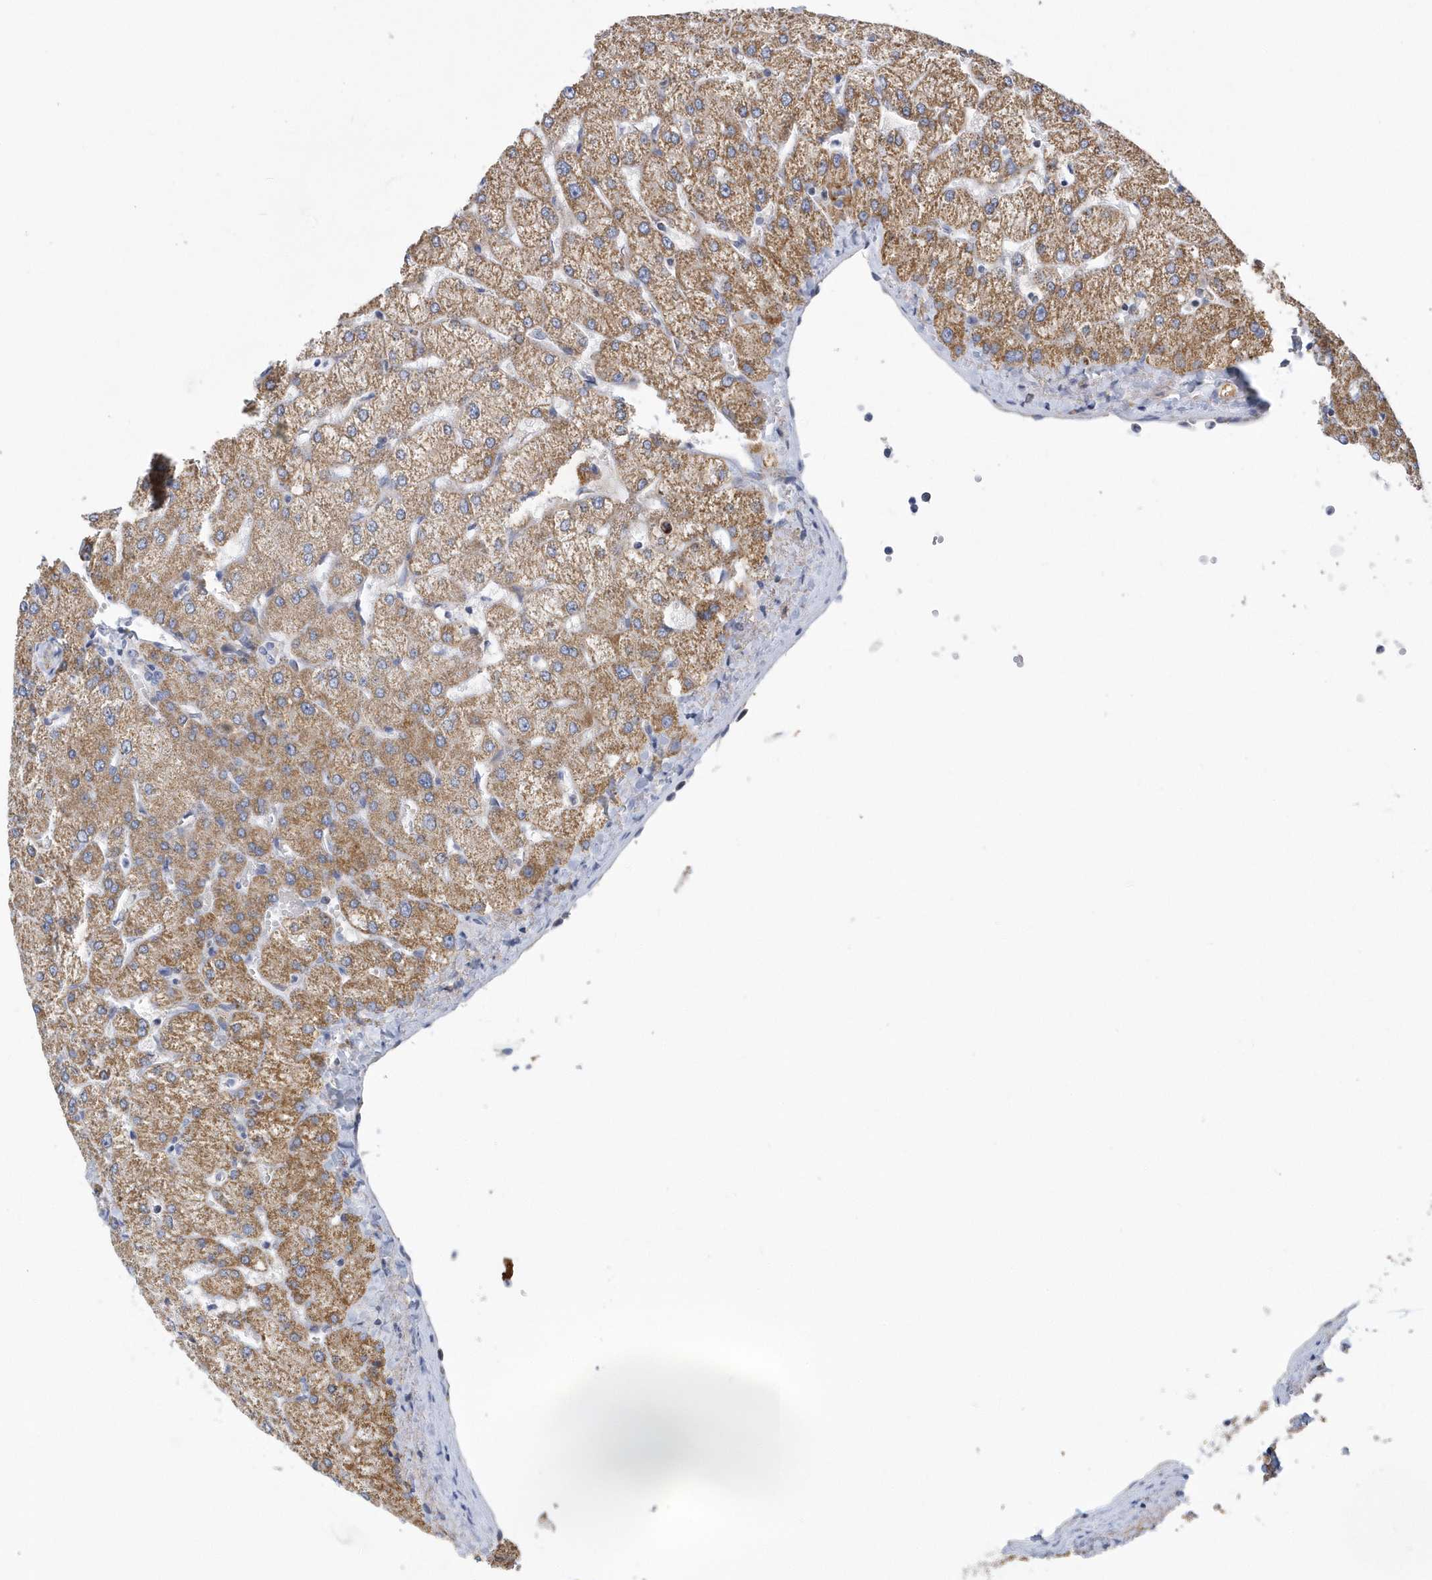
{"staining": {"intensity": "negative", "quantity": "none", "location": "none"}, "tissue": "liver", "cell_type": "Cholangiocytes", "image_type": "normal", "snomed": [{"axis": "morphology", "description": "Normal tissue, NOS"}, {"axis": "topography", "description": "Liver"}], "caption": "Immunohistochemistry image of normal liver stained for a protein (brown), which shows no expression in cholangiocytes.", "gene": "VWA5B2", "patient": {"sex": "female", "age": 54}}